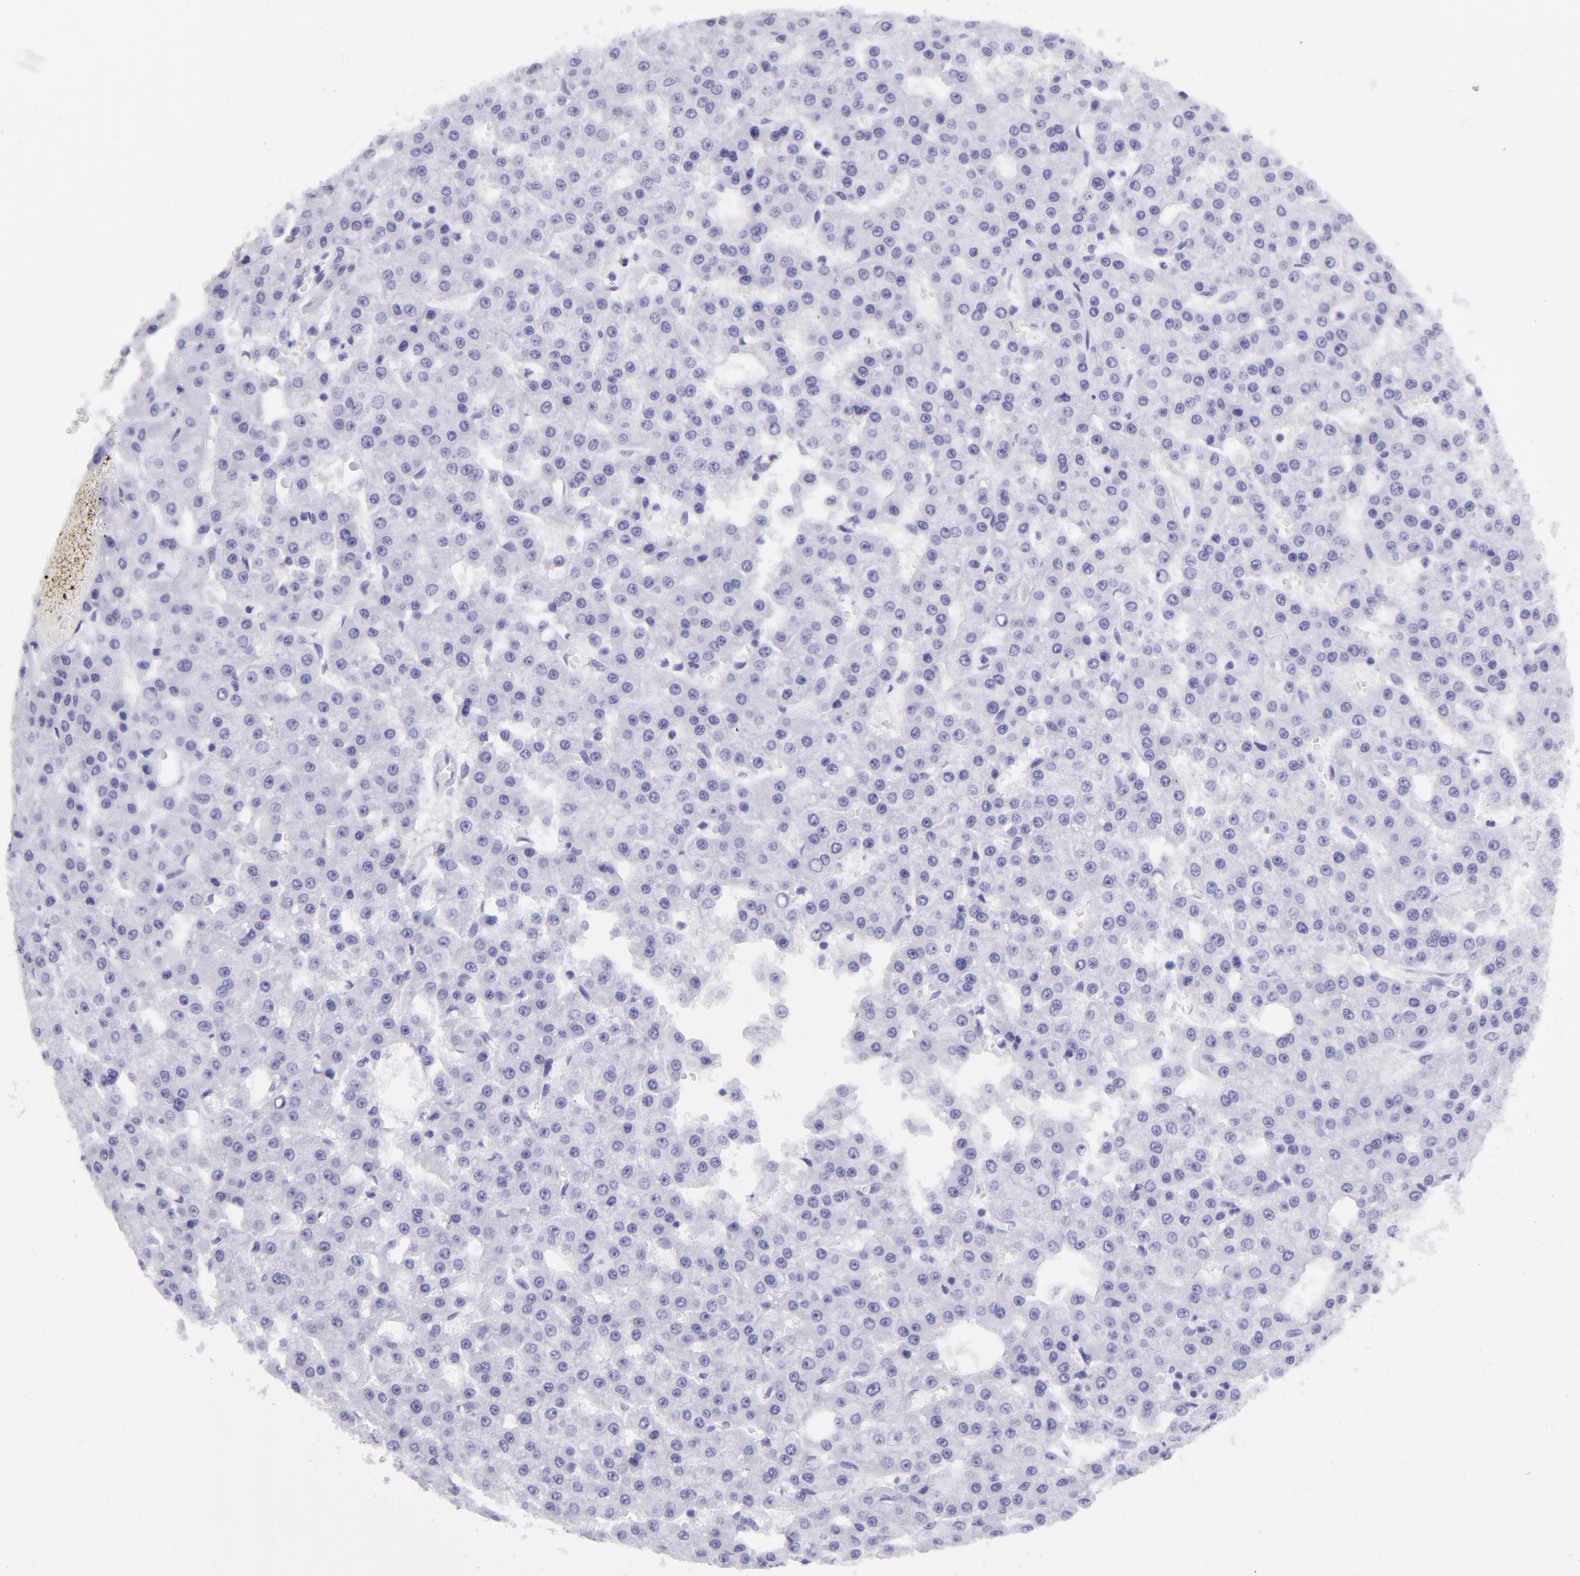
{"staining": {"intensity": "negative", "quantity": "none", "location": "none"}, "tissue": "liver cancer", "cell_type": "Tumor cells", "image_type": "cancer", "snomed": [{"axis": "morphology", "description": "Carcinoma, Hepatocellular, NOS"}, {"axis": "topography", "description": "Liver"}], "caption": "Immunohistochemistry (IHC) image of neoplastic tissue: liver cancer stained with DAB (3,3'-diaminobenzidine) shows no significant protein positivity in tumor cells.", "gene": "TYRP1", "patient": {"sex": "male", "age": 47}}